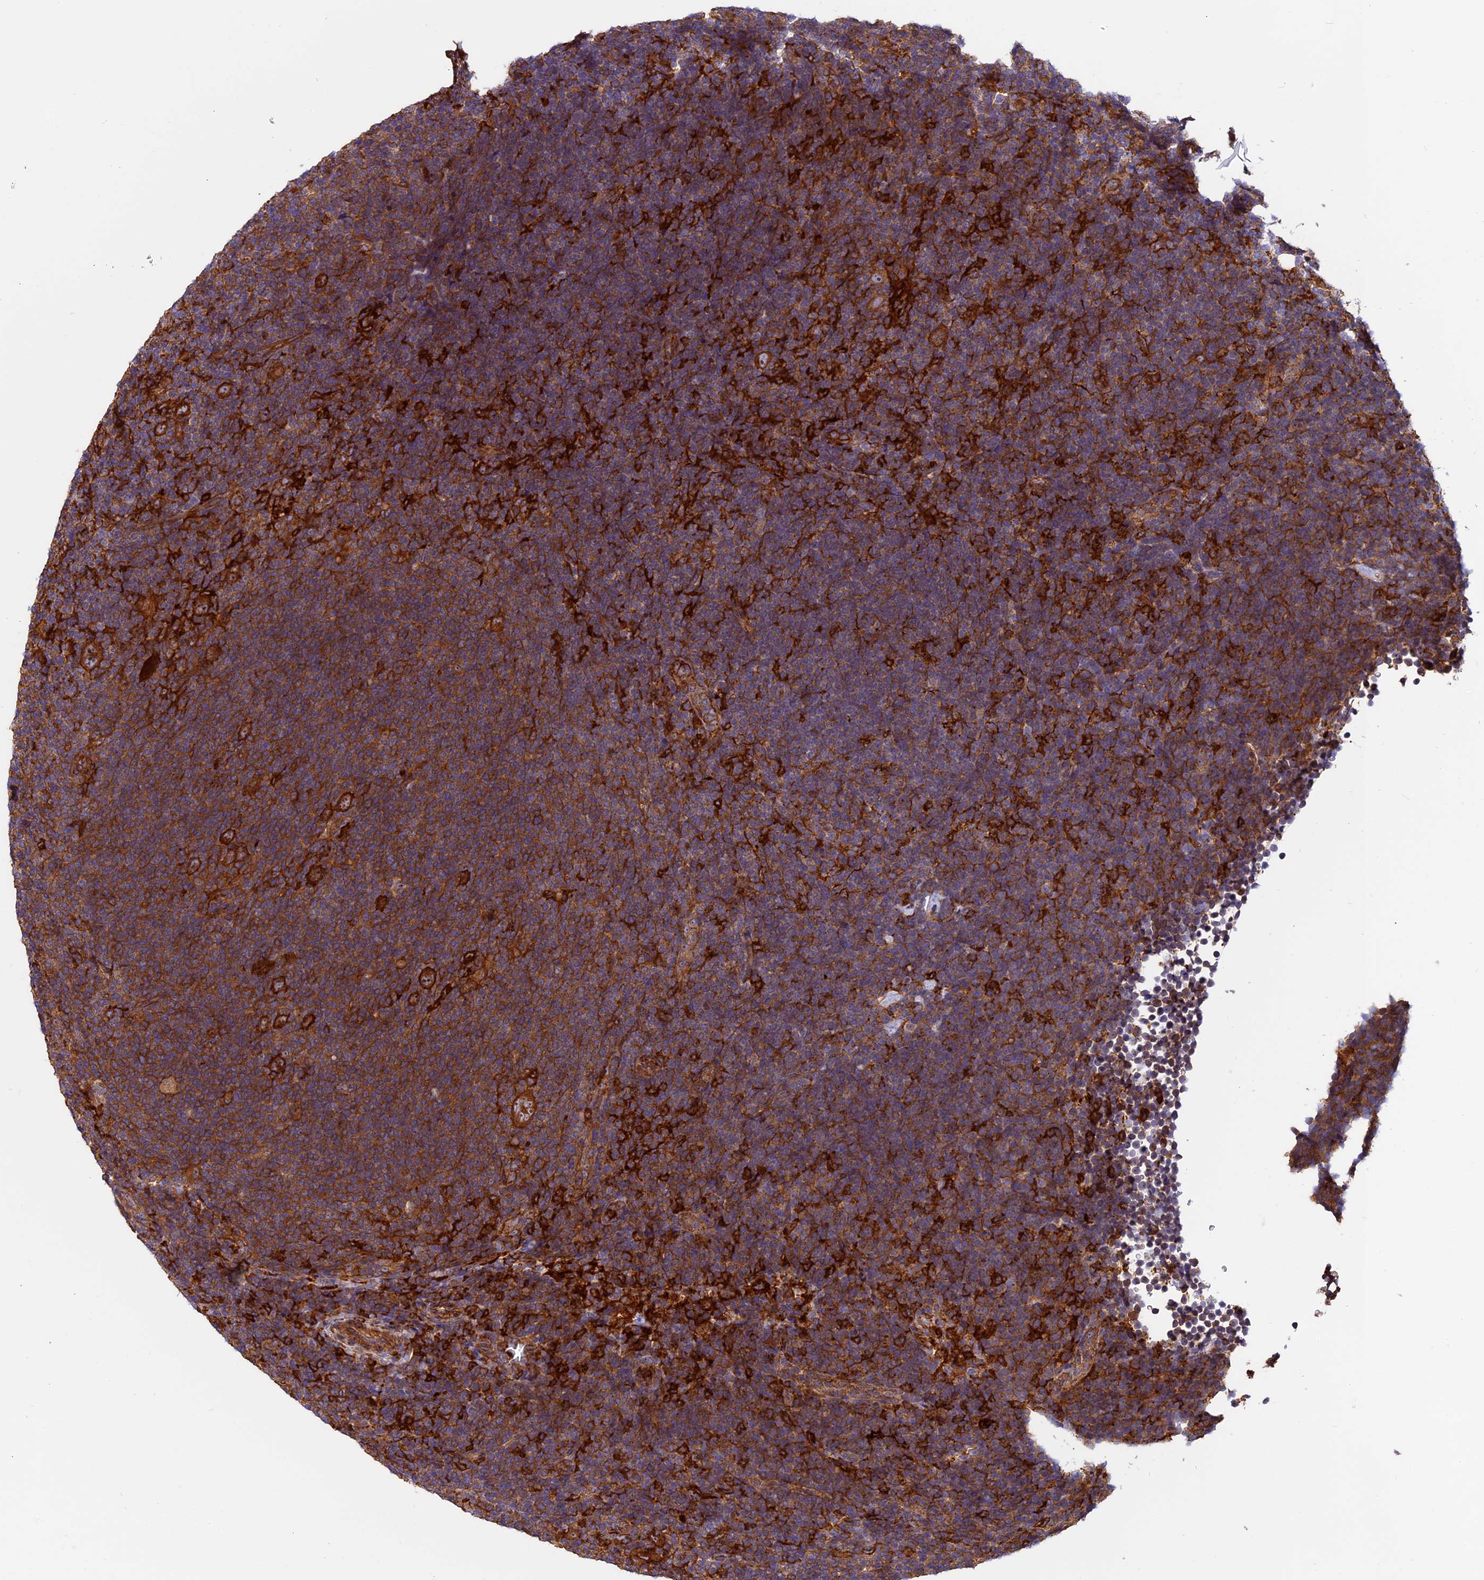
{"staining": {"intensity": "strong", "quantity": ">75%", "location": "cytoplasmic/membranous,nuclear"}, "tissue": "lymphoma", "cell_type": "Tumor cells", "image_type": "cancer", "snomed": [{"axis": "morphology", "description": "Hodgkin's disease, NOS"}, {"axis": "topography", "description": "Lymph node"}], "caption": "Tumor cells demonstrate strong cytoplasmic/membranous and nuclear staining in approximately >75% of cells in lymphoma. The staining was performed using DAB, with brown indicating positive protein expression. Nuclei are stained blue with hematoxylin.", "gene": "EHBP1L1", "patient": {"sex": "female", "age": 57}}